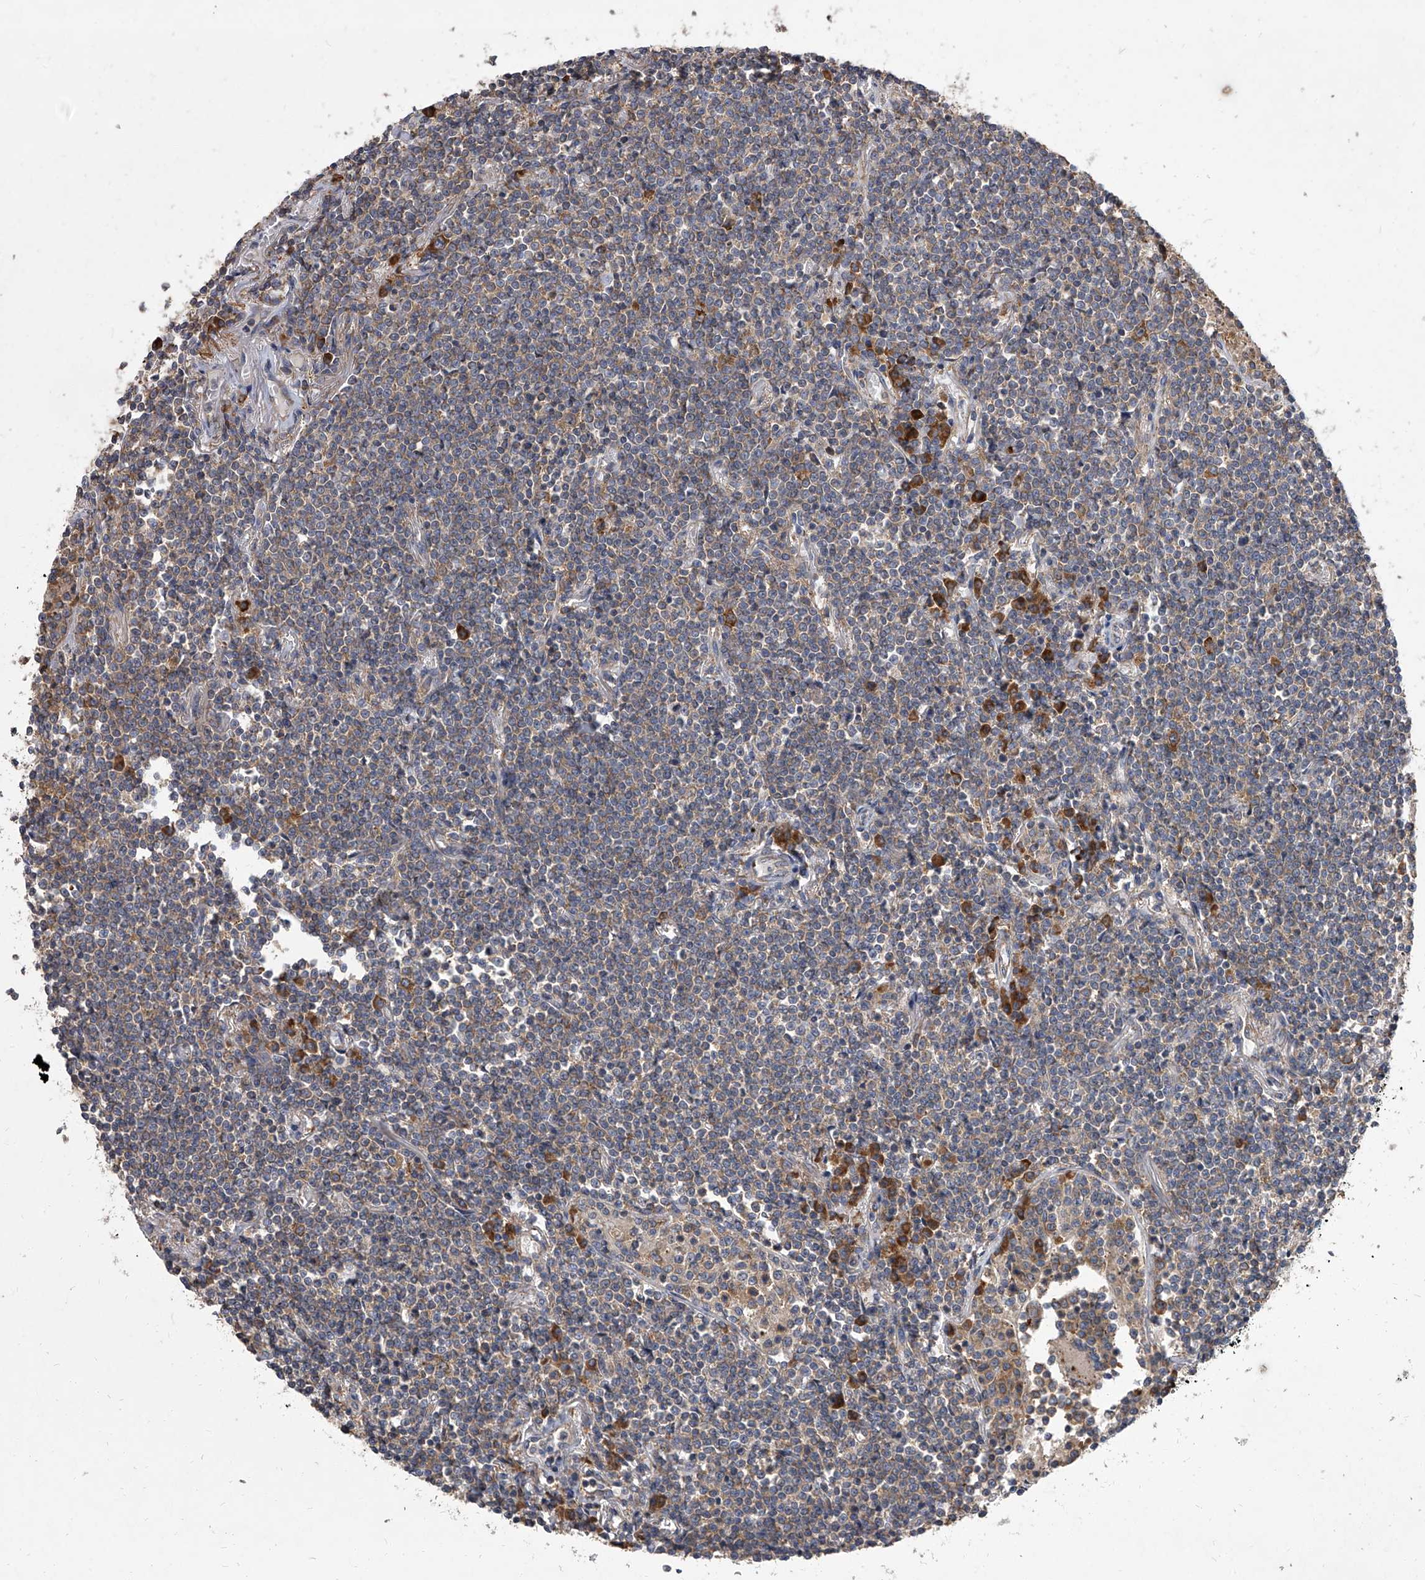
{"staining": {"intensity": "weak", "quantity": ">75%", "location": "cytoplasmic/membranous"}, "tissue": "lymphoma", "cell_type": "Tumor cells", "image_type": "cancer", "snomed": [{"axis": "morphology", "description": "Malignant lymphoma, non-Hodgkin's type, Low grade"}, {"axis": "topography", "description": "Lung"}], "caption": "Tumor cells display low levels of weak cytoplasmic/membranous positivity in about >75% of cells in malignant lymphoma, non-Hodgkin's type (low-grade). (Brightfield microscopy of DAB IHC at high magnification).", "gene": "EIF2S2", "patient": {"sex": "female", "age": 71}}